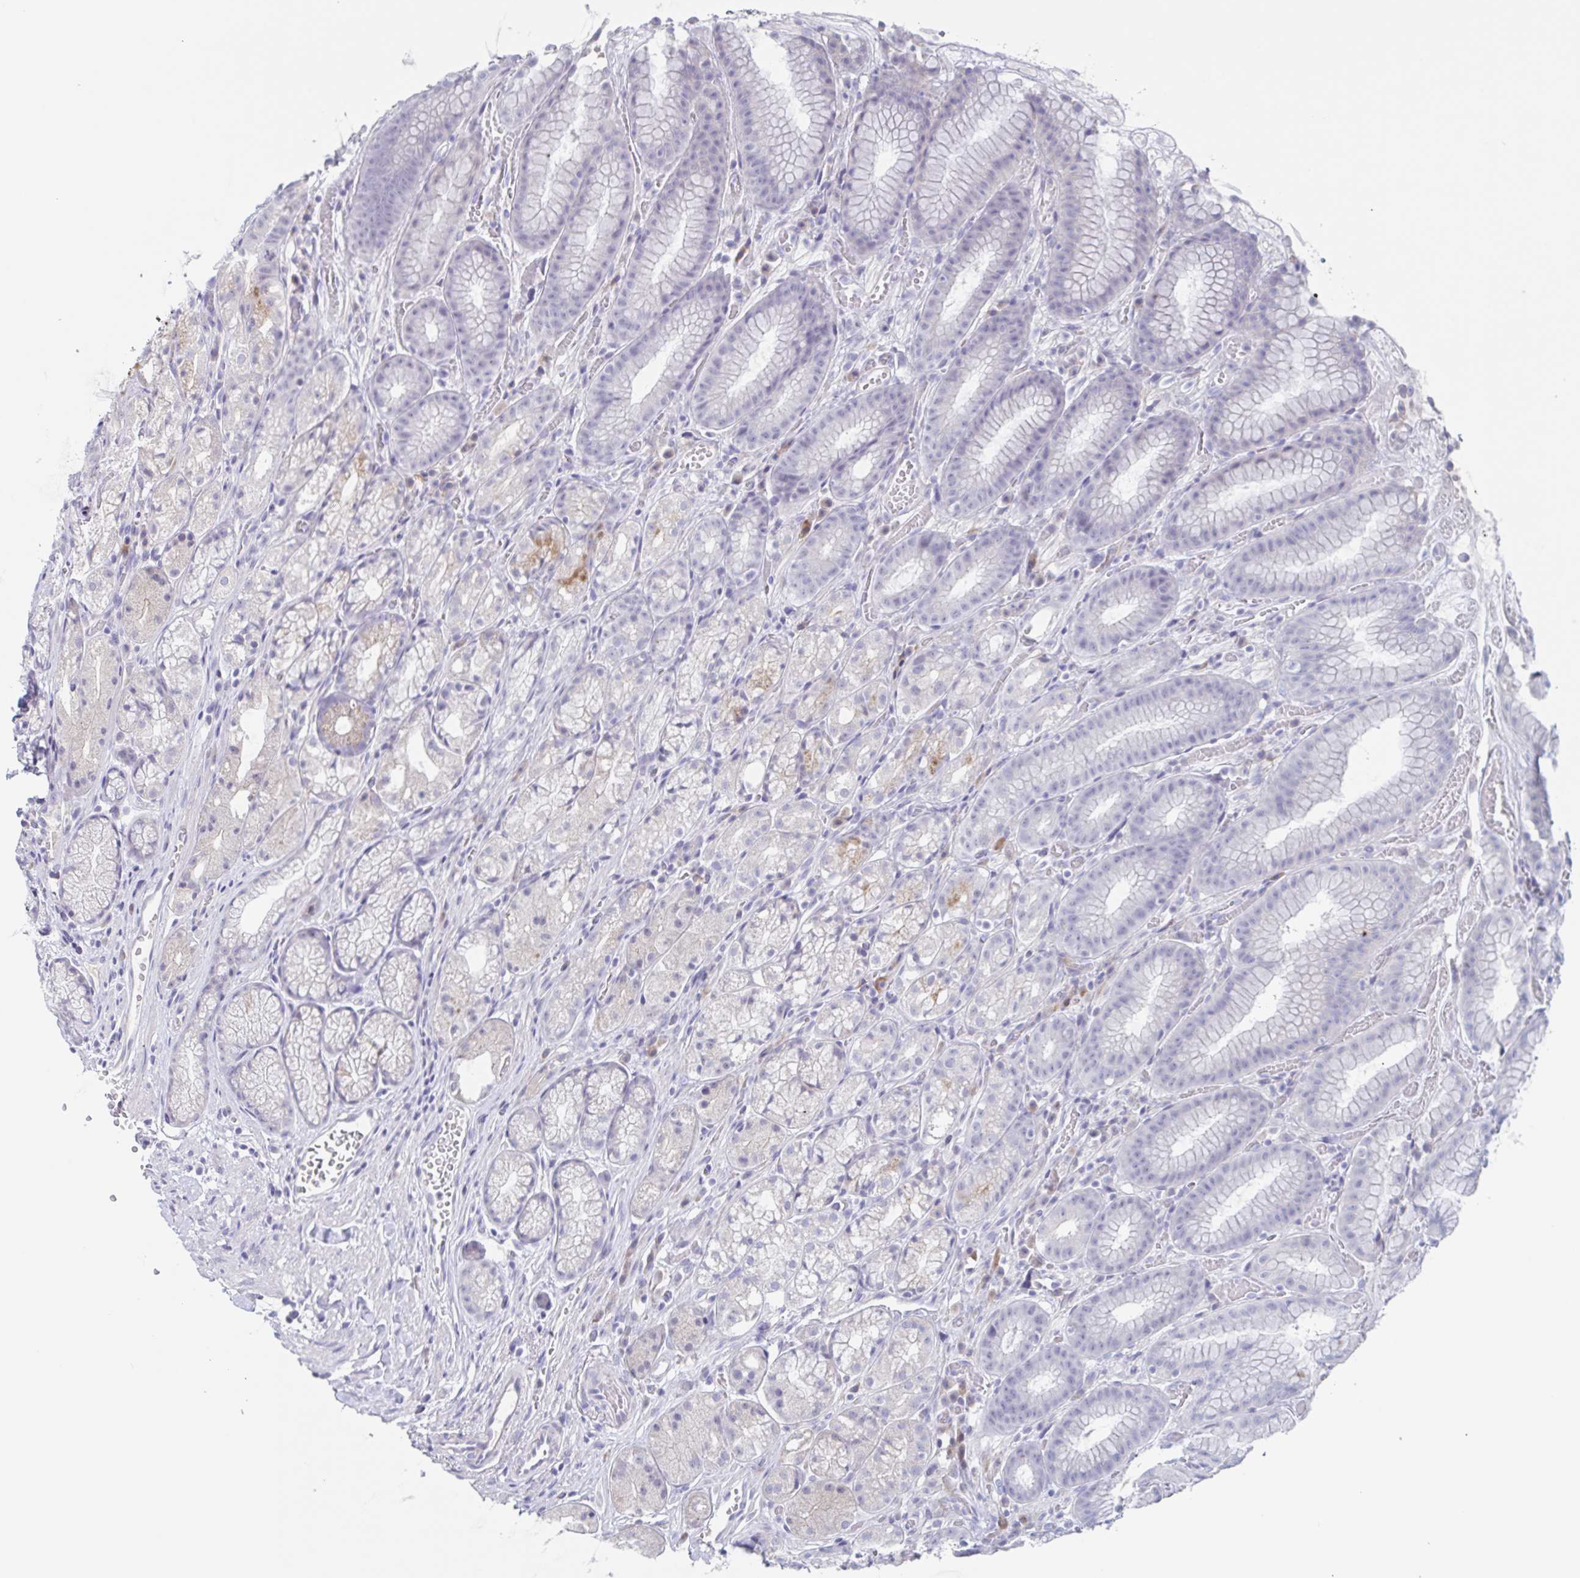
{"staining": {"intensity": "weak", "quantity": "<25%", "location": "cytoplasmic/membranous"}, "tissue": "stomach", "cell_type": "Glandular cells", "image_type": "normal", "snomed": [{"axis": "morphology", "description": "Normal tissue, NOS"}, {"axis": "topography", "description": "Smooth muscle"}, {"axis": "topography", "description": "Stomach"}], "caption": "High power microscopy micrograph of an immunohistochemistry (IHC) image of benign stomach, revealing no significant positivity in glandular cells. (Immunohistochemistry (ihc), brightfield microscopy, high magnification).", "gene": "NOXRED1", "patient": {"sex": "male", "age": 70}}